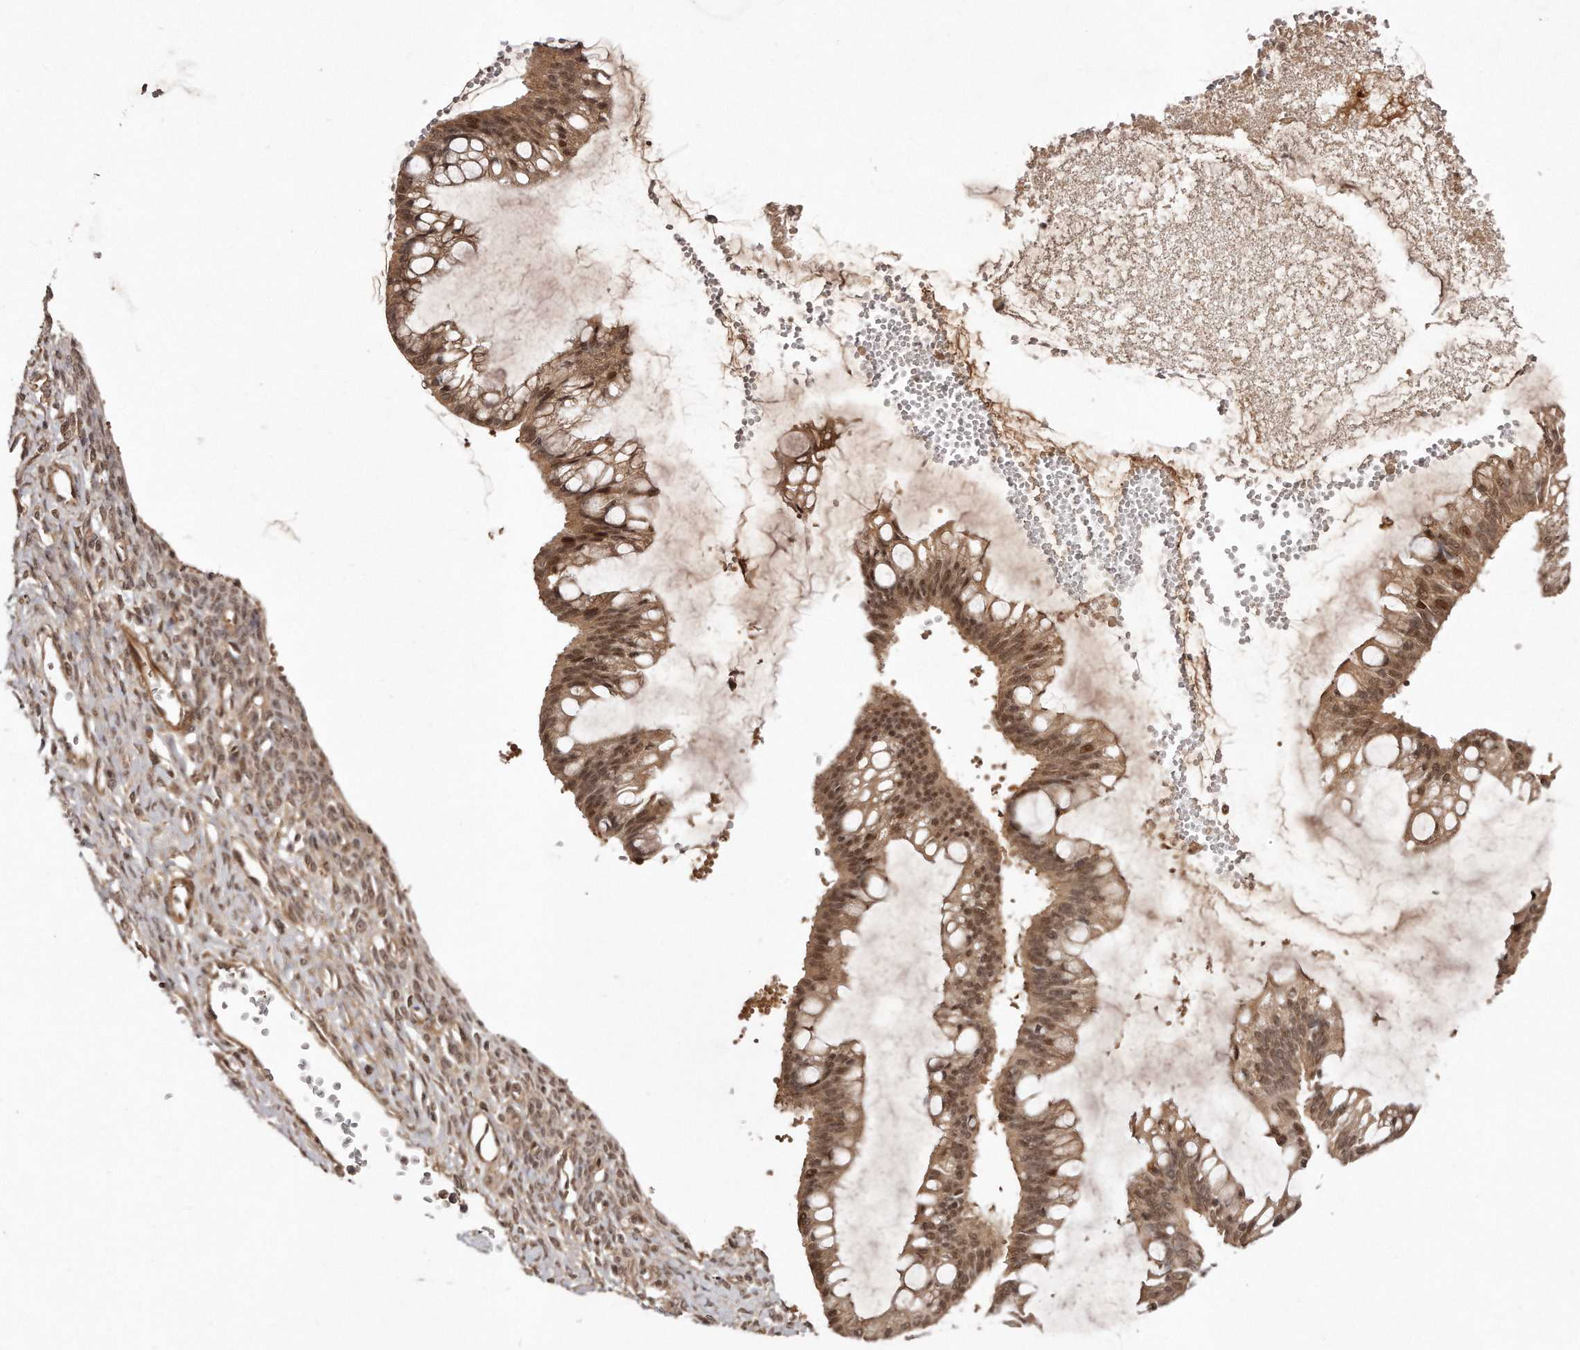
{"staining": {"intensity": "moderate", "quantity": ">75%", "location": "cytoplasmic/membranous,nuclear"}, "tissue": "ovarian cancer", "cell_type": "Tumor cells", "image_type": "cancer", "snomed": [{"axis": "morphology", "description": "Cystadenocarcinoma, mucinous, NOS"}, {"axis": "topography", "description": "Ovary"}], "caption": "IHC (DAB (3,3'-diaminobenzidine)) staining of ovarian cancer (mucinous cystadenocarcinoma) shows moderate cytoplasmic/membranous and nuclear protein positivity in approximately >75% of tumor cells.", "gene": "SOX4", "patient": {"sex": "female", "age": 73}}